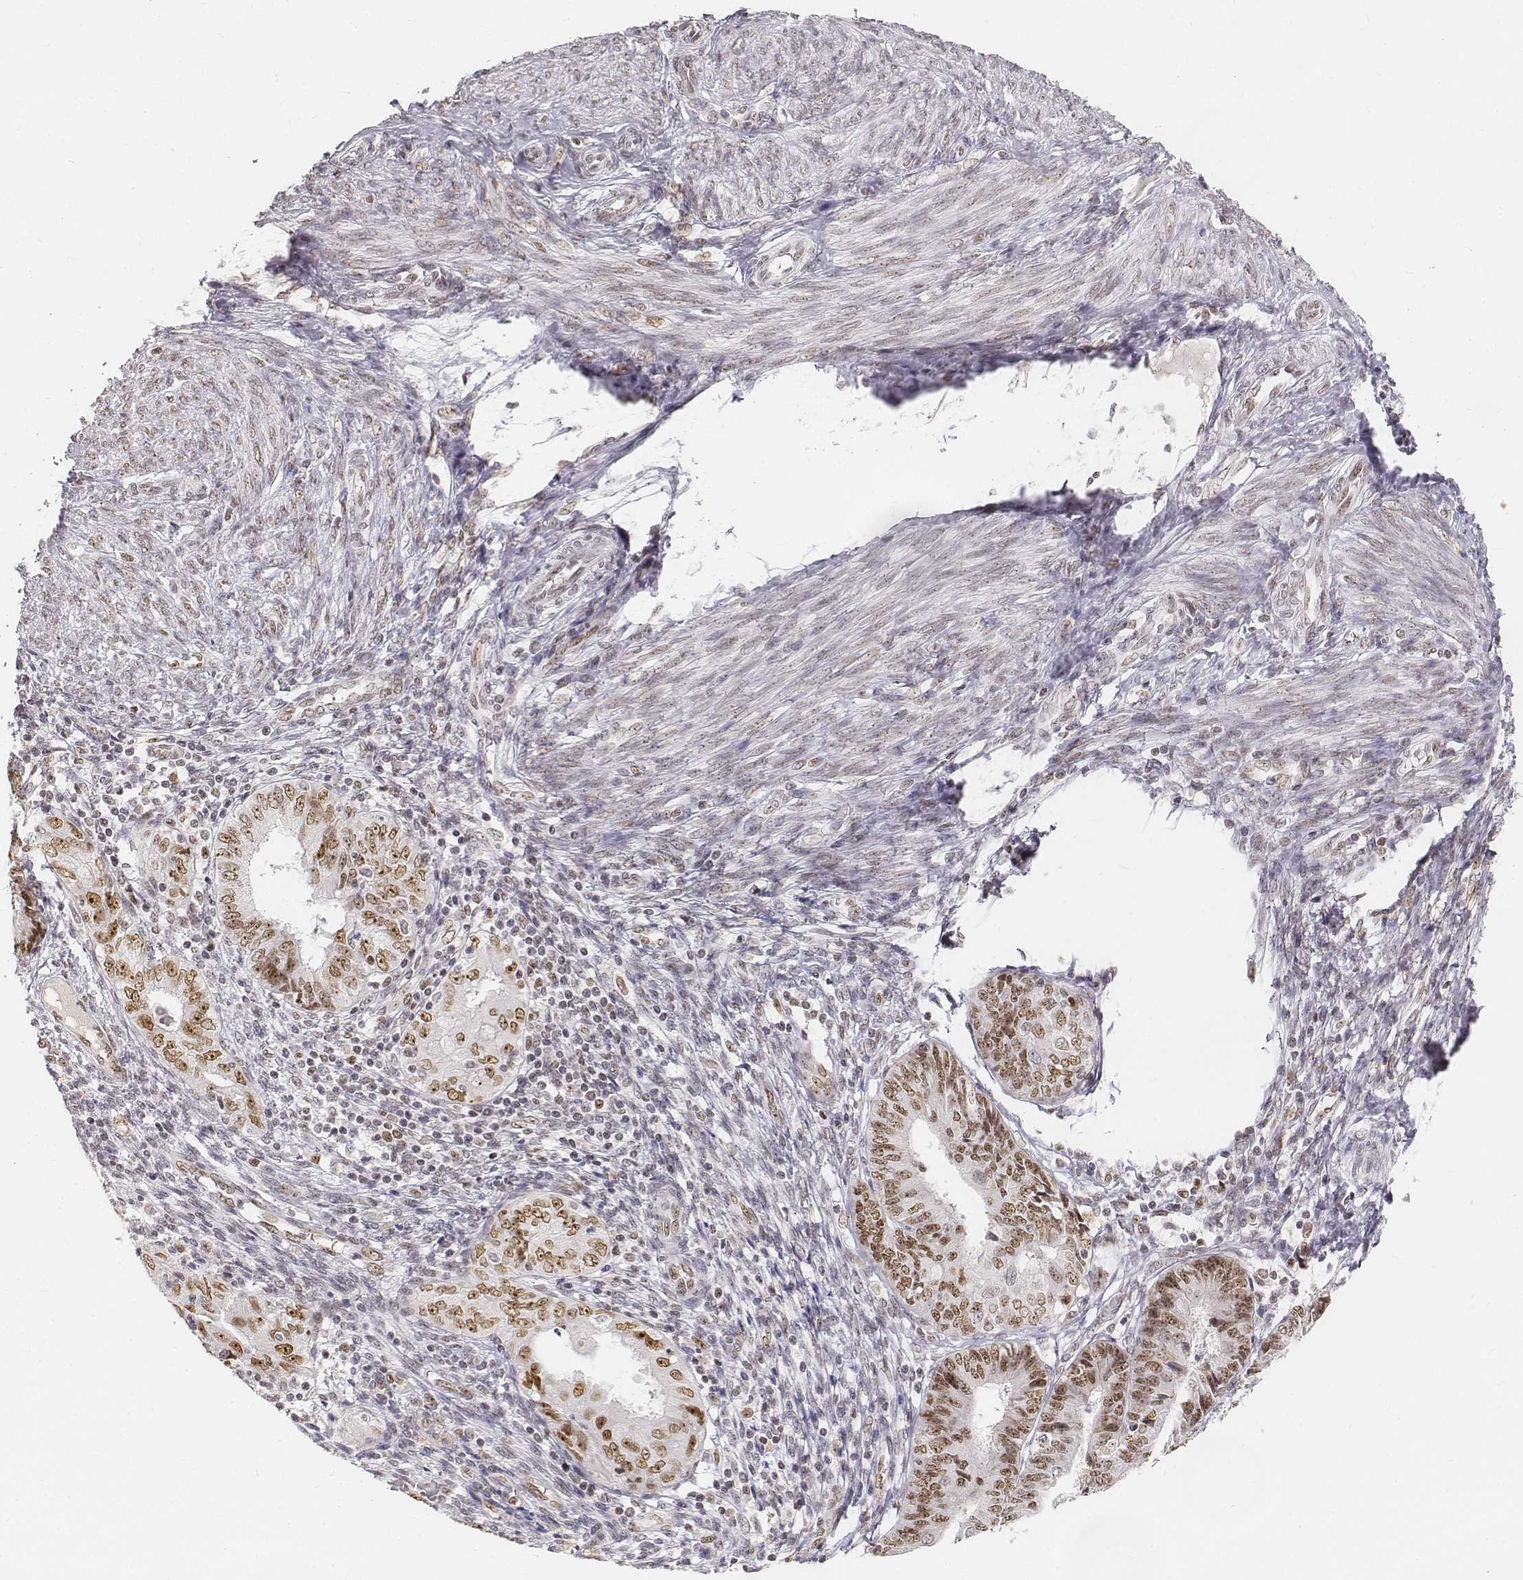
{"staining": {"intensity": "moderate", "quantity": ">75%", "location": "nuclear"}, "tissue": "endometrial cancer", "cell_type": "Tumor cells", "image_type": "cancer", "snomed": [{"axis": "morphology", "description": "Adenocarcinoma, NOS"}, {"axis": "topography", "description": "Endometrium"}], "caption": "The immunohistochemical stain shows moderate nuclear staining in tumor cells of endometrial adenocarcinoma tissue. (brown staining indicates protein expression, while blue staining denotes nuclei).", "gene": "PHF6", "patient": {"sex": "female", "age": 68}}